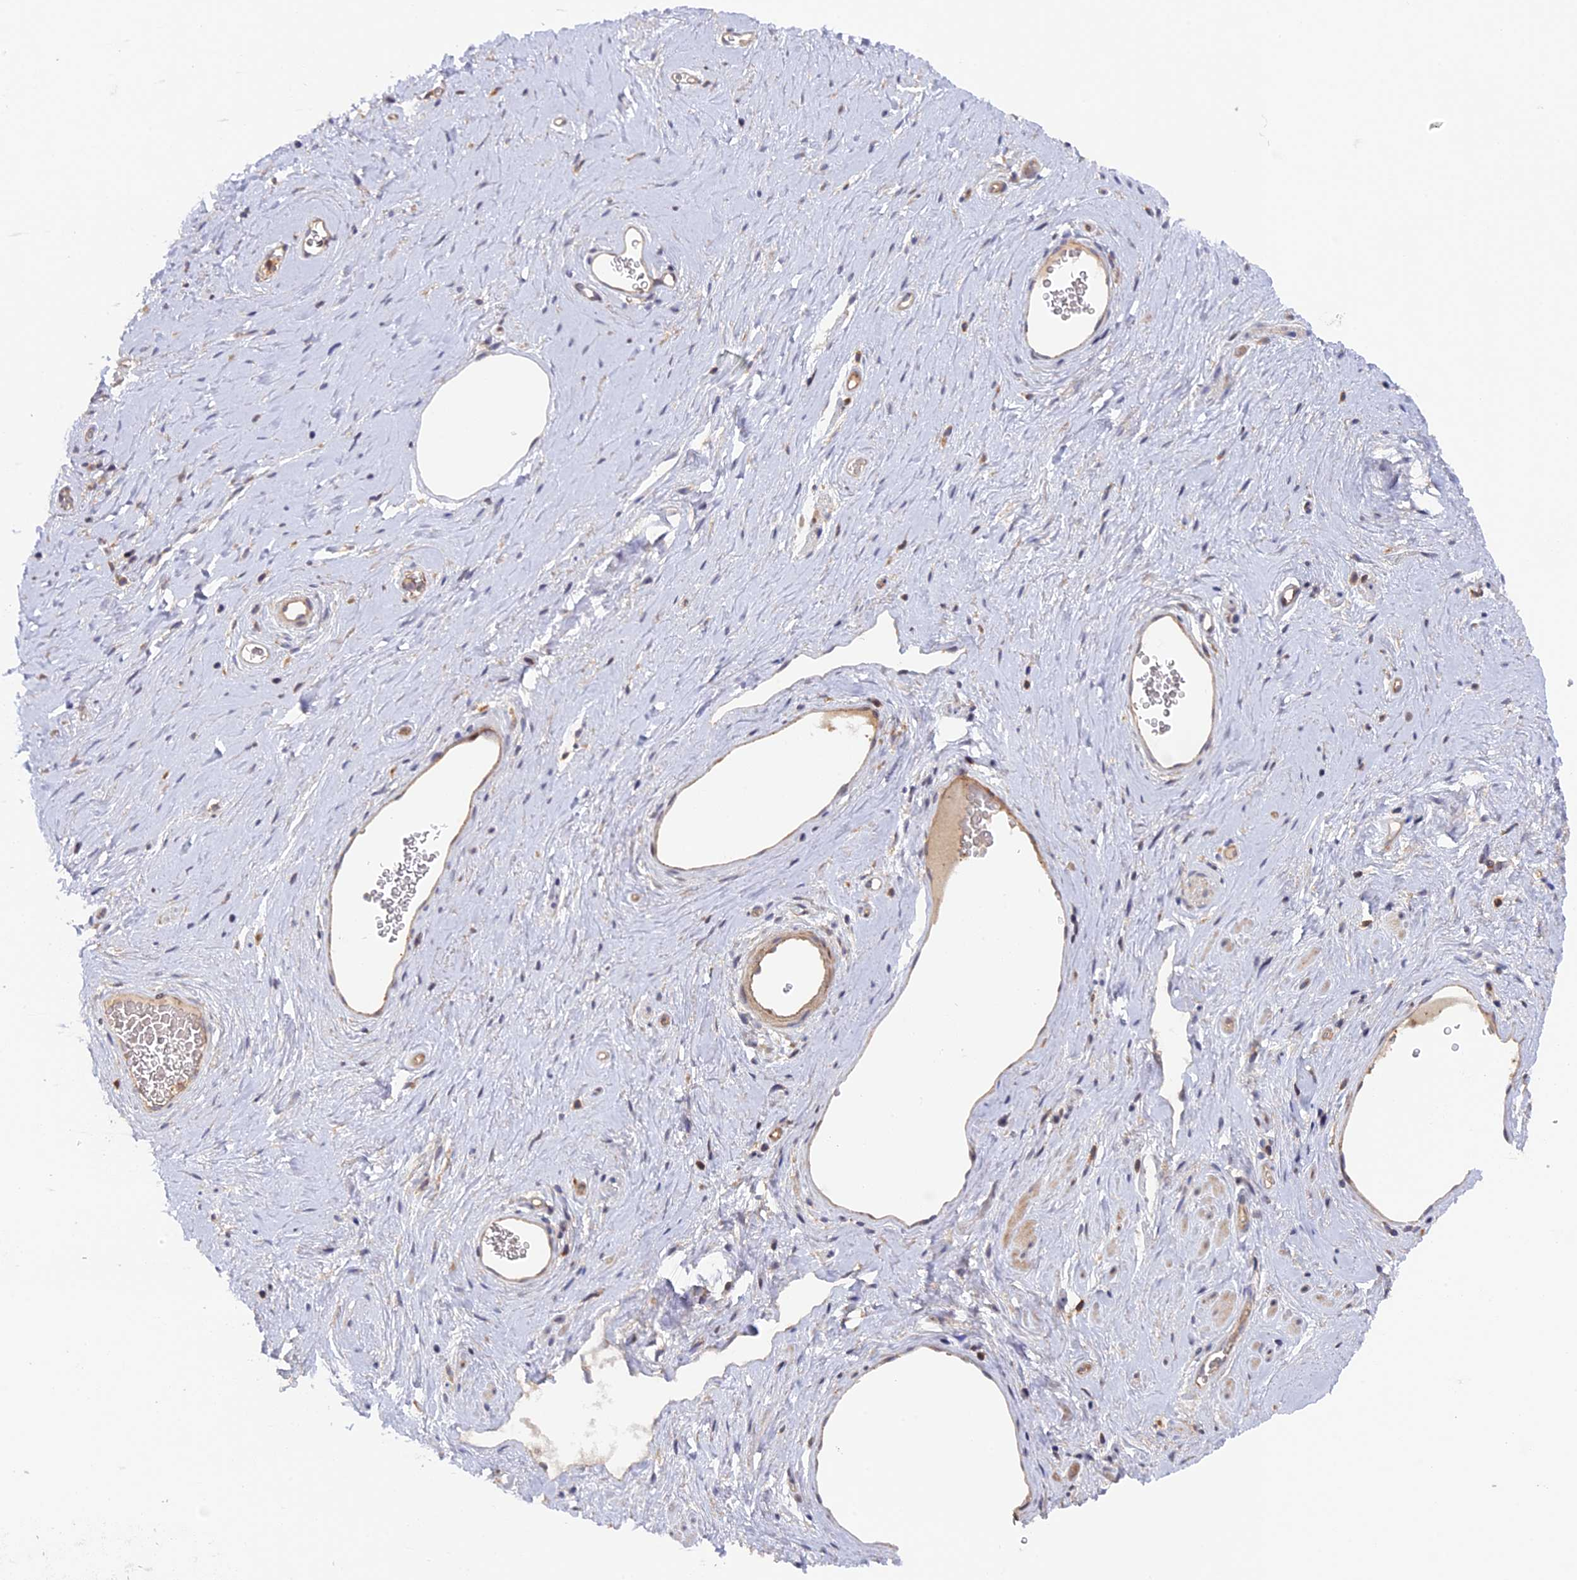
{"staining": {"intensity": "negative", "quantity": "none", "location": "none"}, "tissue": "adipose tissue", "cell_type": "Adipocytes", "image_type": "normal", "snomed": [{"axis": "morphology", "description": "Normal tissue, NOS"}, {"axis": "morphology", "description": "Adenocarcinoma, NOS"}, {"axis": "topography", "description": "Rectum"}, {"axis": "topography", "description": "Vagina"}, {"axis": "topography", "description": "Peripheral nerve tissue"}], "caption": "Immunohistochemical staining of normal adipose tissue exhibits no significant staining in adipocytes. (Immunohistochemistry (ihc), brightfield microscopy, high magnification).", "gene": "FERMT1", "patient": {"sex": "female", "age": 71}}